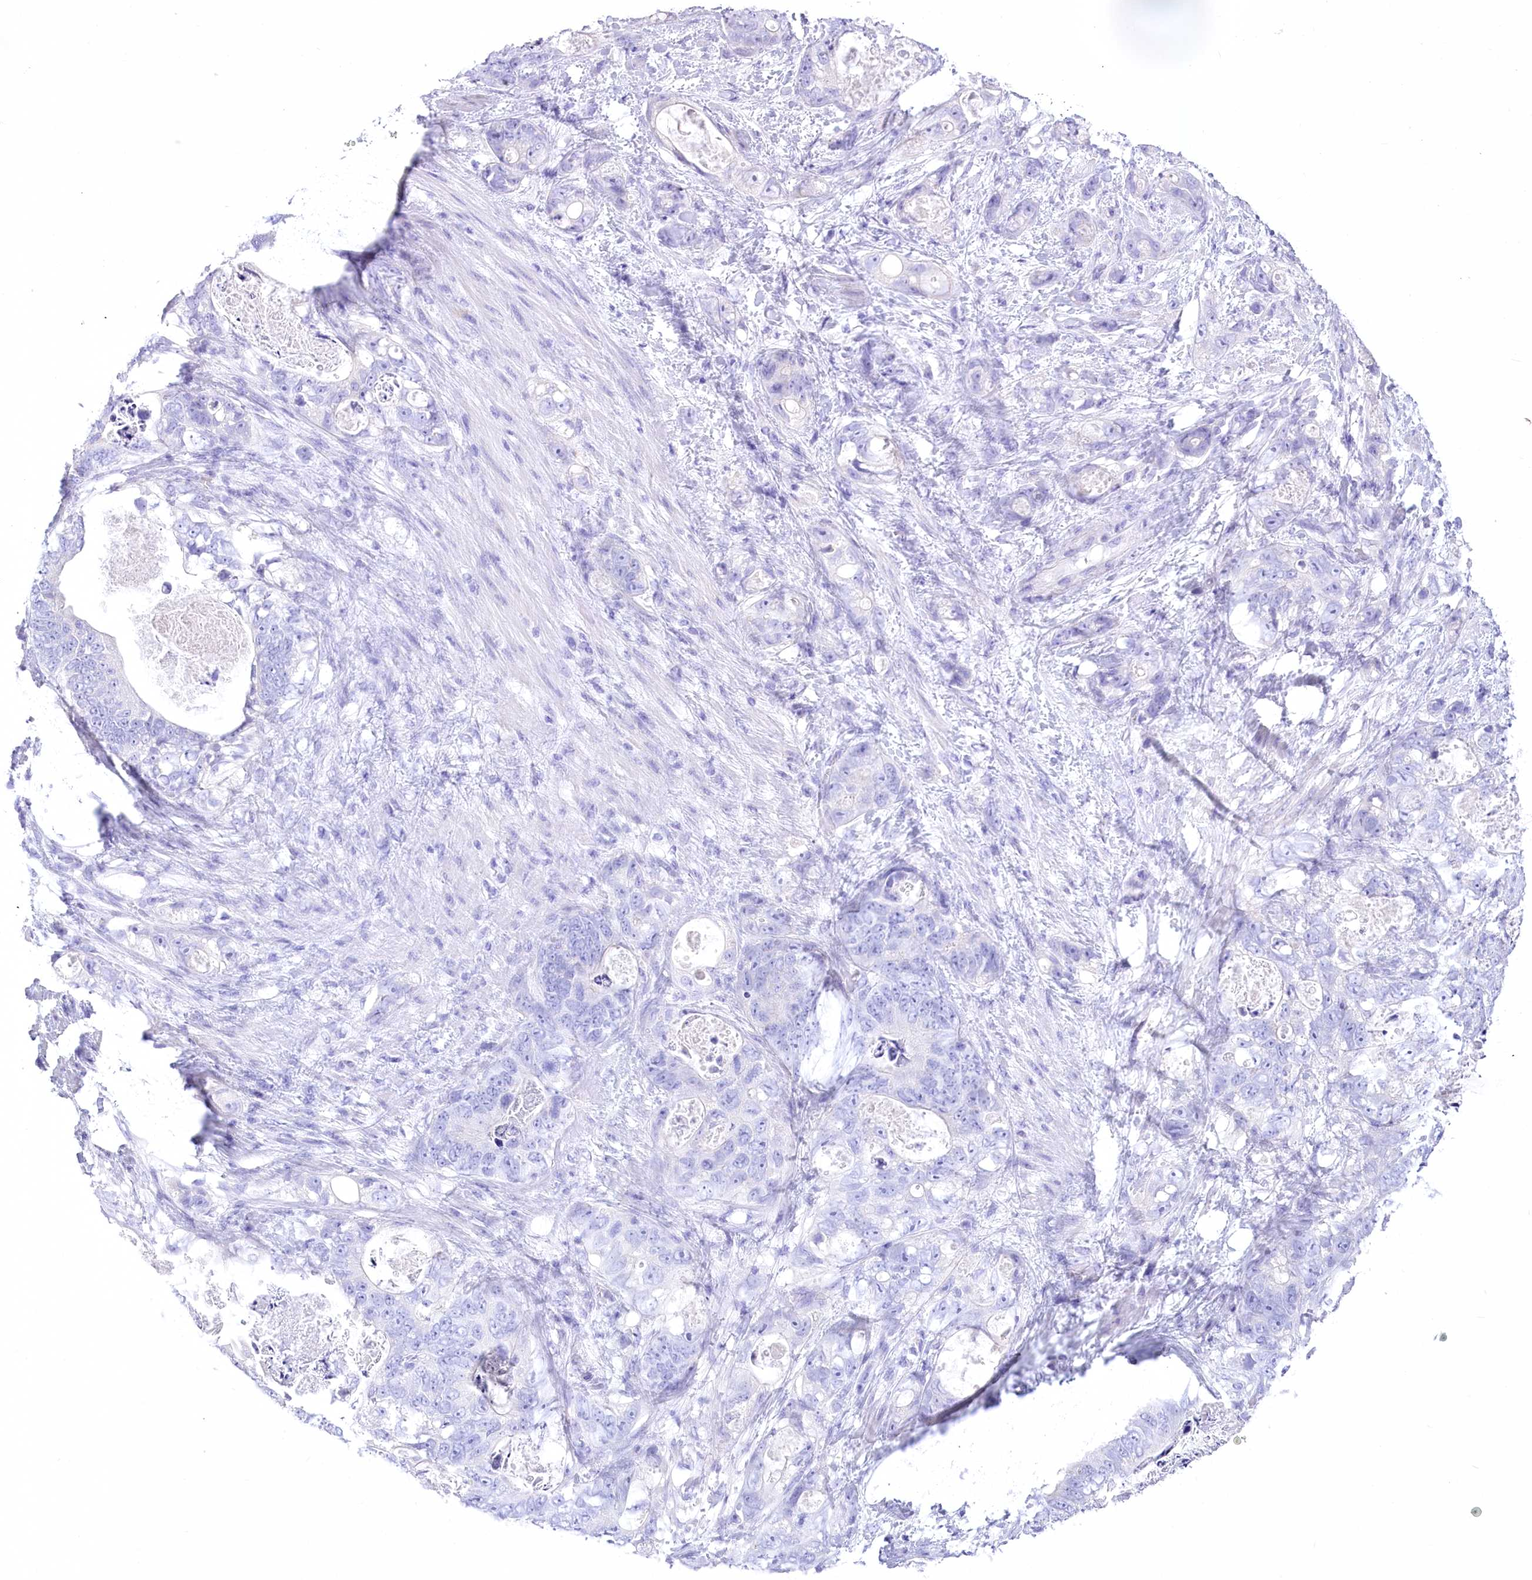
{"staining": {"intensity": "negative", "quantity": "none", "location": "none"}, "tissue": "stomach cancer", "cell_type": "Tumor cells", "image_type": "cancer", "snomed": [{"axis": "morphology", "description": "Normal tissue, NOS"}, {"axis": "morphology", "description": "Adenocarcinoma, NOS"}, {"axis": "topography", "description": "Stomach"}], "caption": "DAB (3,3'-diaminobenzidine) immunohistochemical staining of adenocarcinoma (stomach) exhibits no significant staining in tumor cells. (IHC, brightfield microscopy, high magnification).", "gene": "PBLD", "patient": {"sex": "female", "age": 89}}